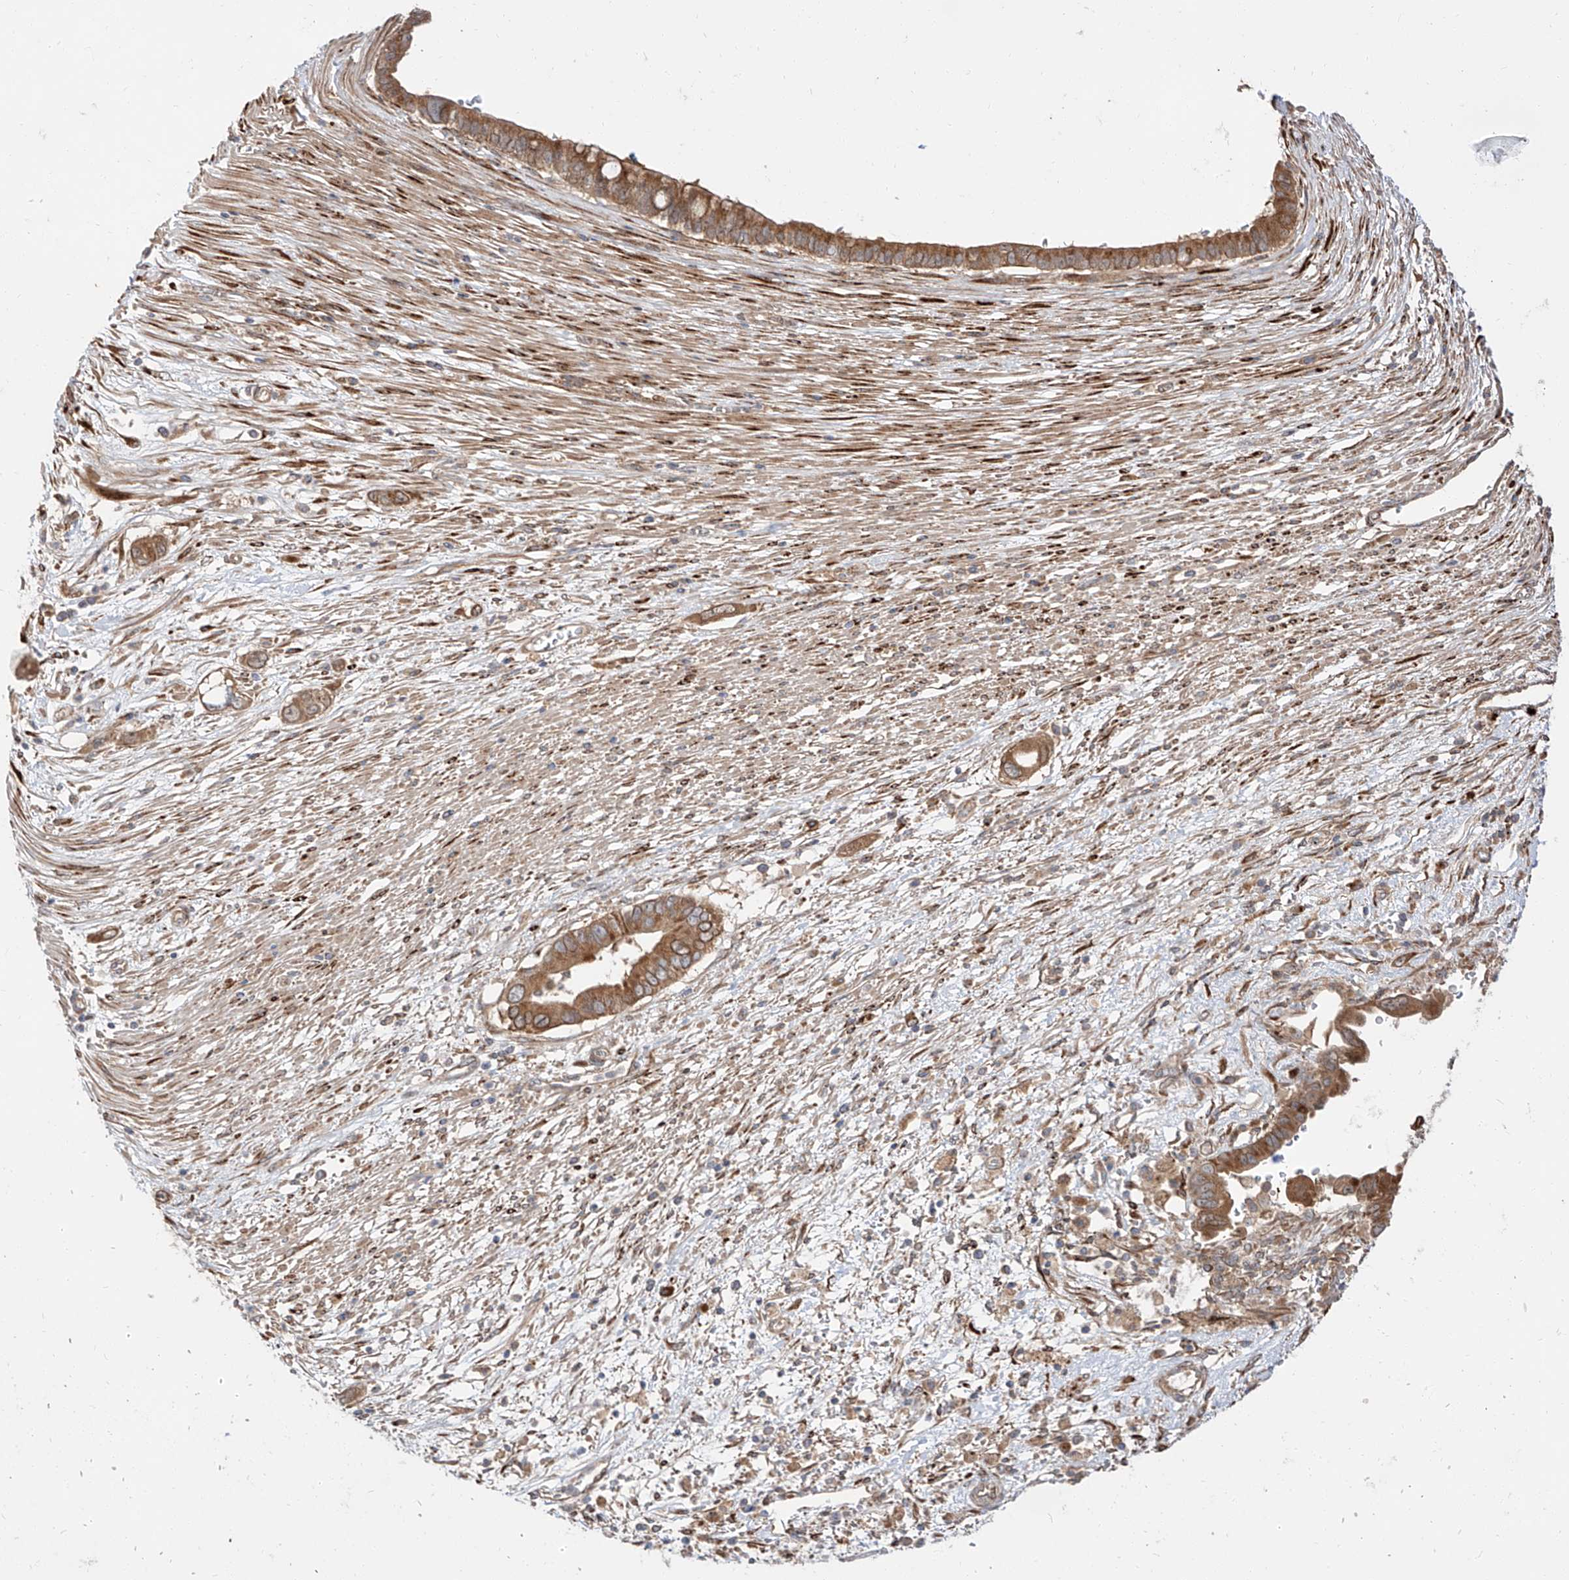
{"staining": {"intensity": "moderate", "quantity": ">75%", "location": "cytoplasmic/membranous"}, "tissue": "pancreatic cancer", "cell_type": "Tumor cells", "image_type": "cancer", "snomed": [{"axis": "morphology", "description": "Adenocarcinoma, NOS"}, {"axis": "topography", "description": "Pancreas"}], "caption": "There is medium levels of moderate cytoplasmic/membranous staining in tumor cells of pancreatic adenocarcinoma, as demonstrated by immunohistochemical staining (brown color).", "gene": "DIRAS3", "patient": {"sex": "male", "age": 68}}